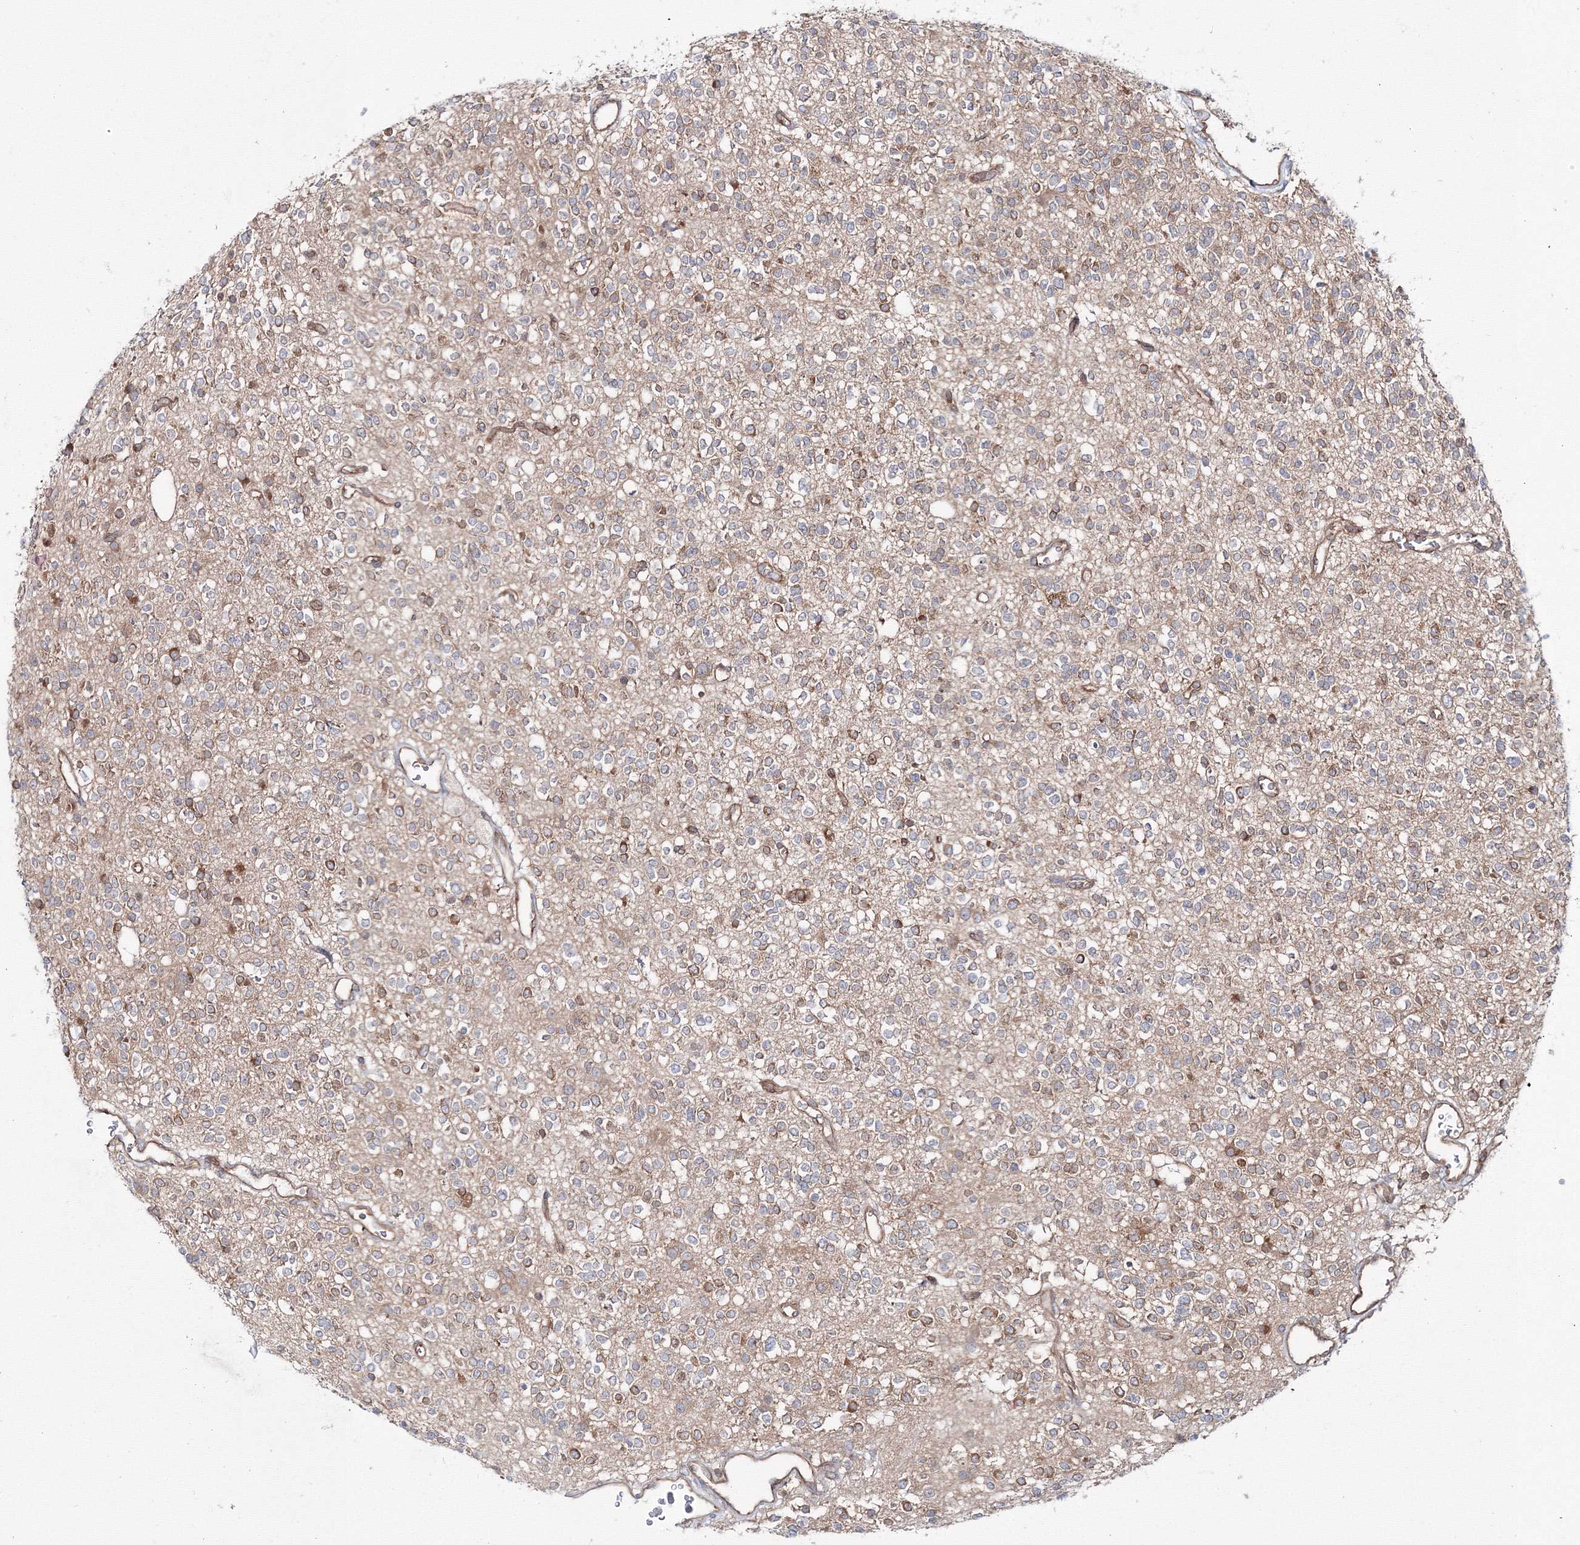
{"staining": {"intensity": "moderate", "quantity": "<25%", "location": "cytoplasmic/membranous"}, "tissue": "glioma", "cell_type": "Tumor cells", "image_type": "cancer", "snomed": [{"axis": "morphology", "description": "Glioma, malignant, High grade"}, {"axis": "topography", "description": "Brain"}], "caption": "Malignant high-grade glioma tissue shows moderate cytoplasmic/membranous staining in about <25% of tumor cells, visualized by immunohistochemistry.", "gene": "HARS1", "patient": {"sex": "male", "age": 34}}